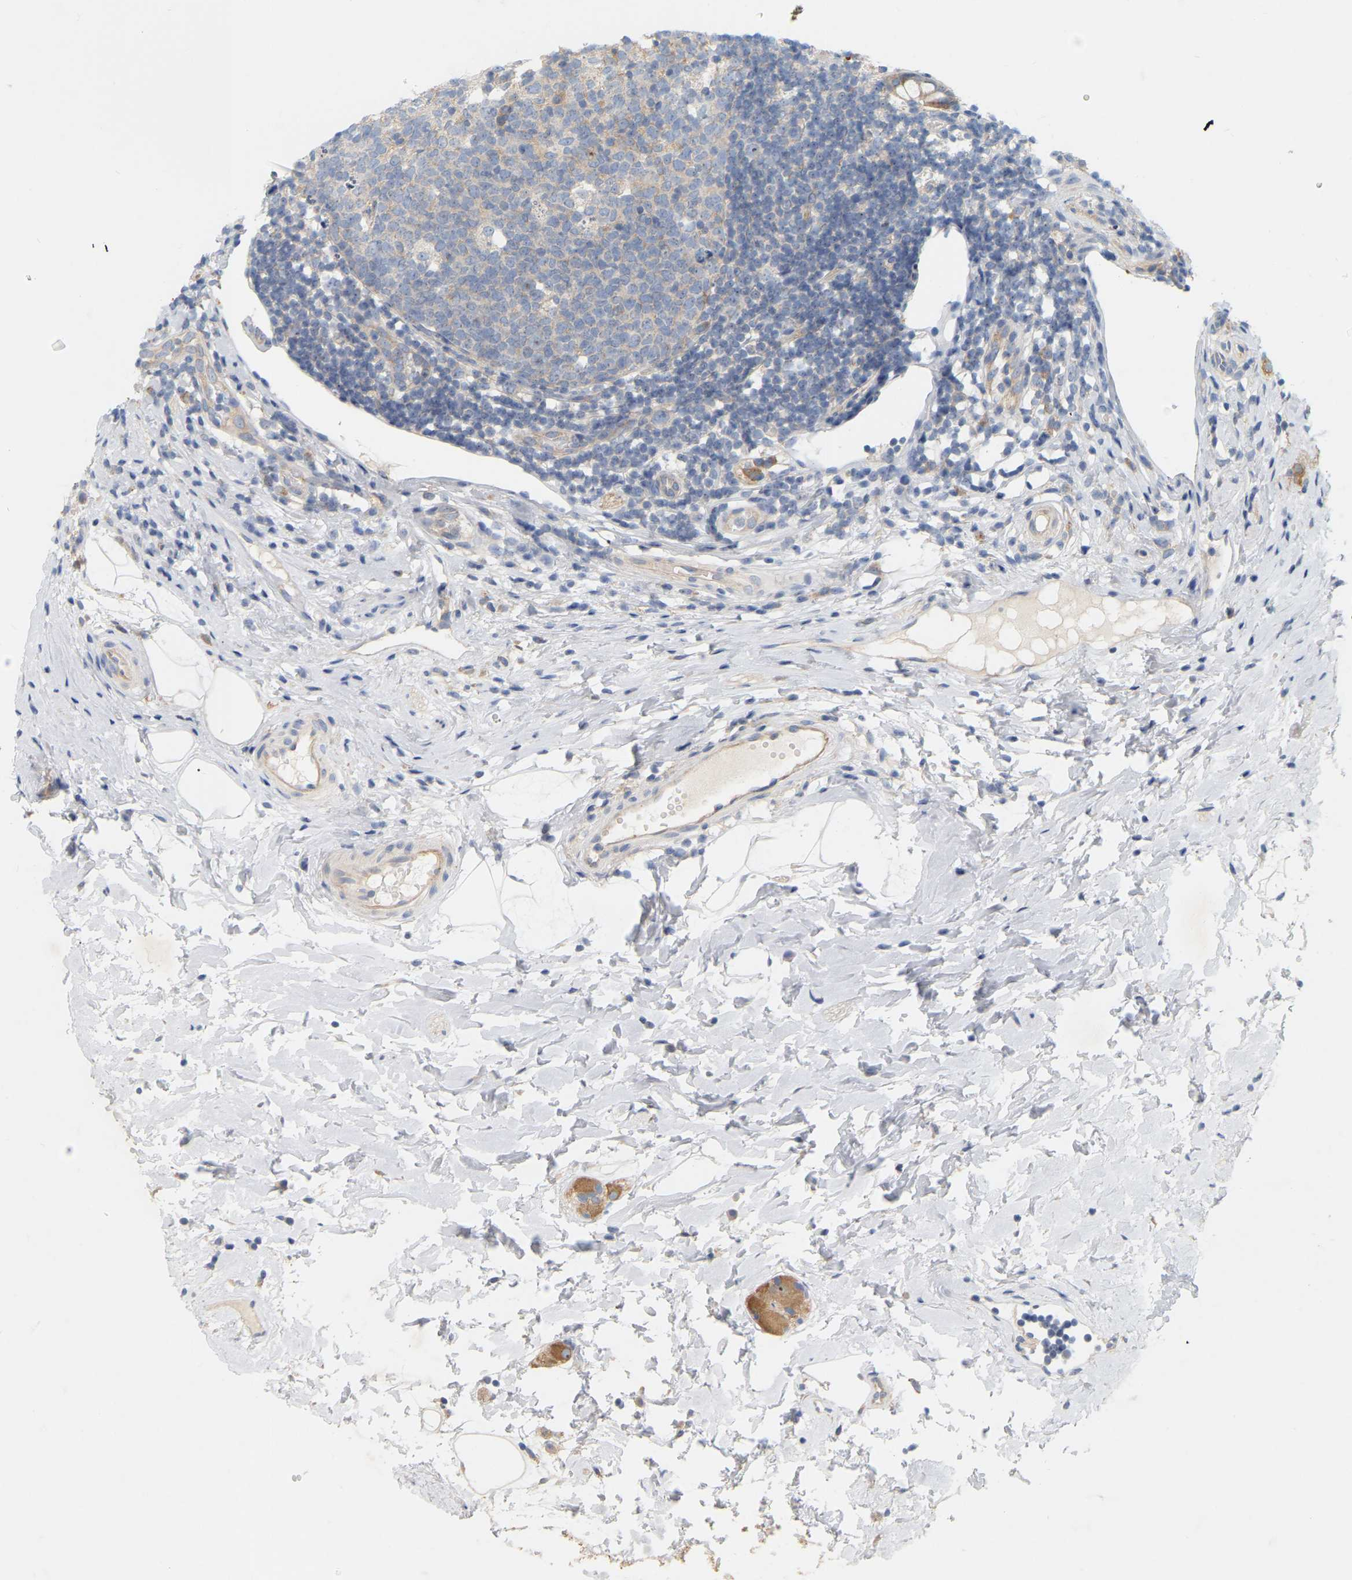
{"staining": {"intensity": "moderate", "quantity": ">75%", "location": "cytoplasmic/membranous"}, "tissue": "appendix", "cell_type": "Glandular cells", "image_type": "normal", "snomed": [{"axis": "morphology", "description": "Normal tissue, NOS"}, {"axis": "topography", "description": "Appendix"}], "caption": "This histopathology image reveals immunohistochemistry staining of normal appendix, with medium moderate cytoplasmic/membranous staining in approximately >75% of glandular cells.", "gene": "MINDY4", "patient": {"sex": "female", "age": 20}}